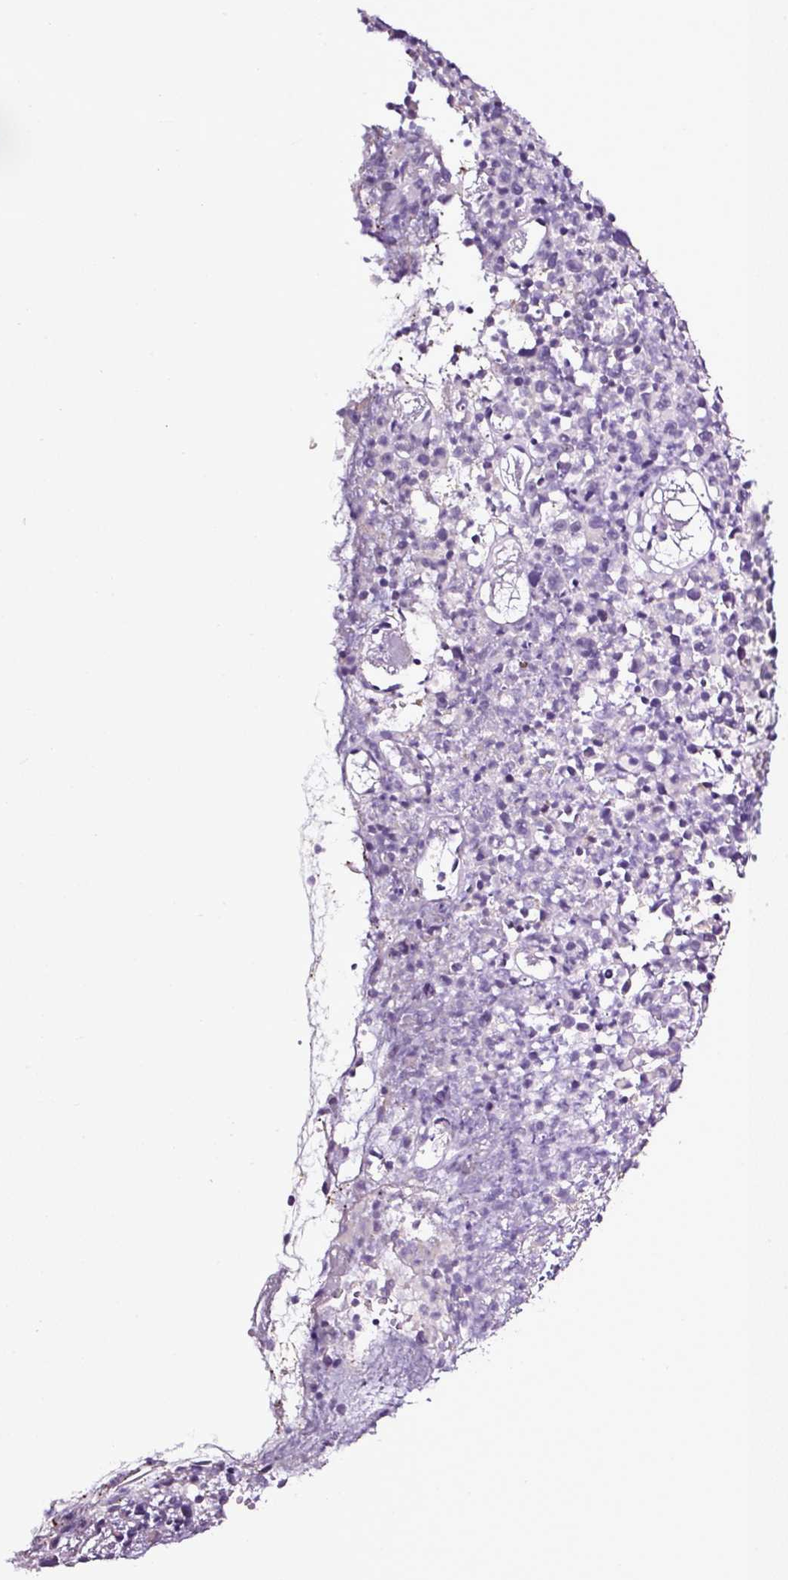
{"staining": {"intensity": "negative", "quantity": "none", "location": "none"}, "tissue": "melanoma", "cell_type": "Tumor cells", "image_type": "cancer", "snomed": [{"axis": "morphology", "description": "Malignant melanoma, NOS"}, {"axis": "topography", "description": "Skin"}], "caption": "There is no significant positivity in tumor cells of melanoma.", "gene": "SP8", "patient": {"sex": "female", "age": 82}}